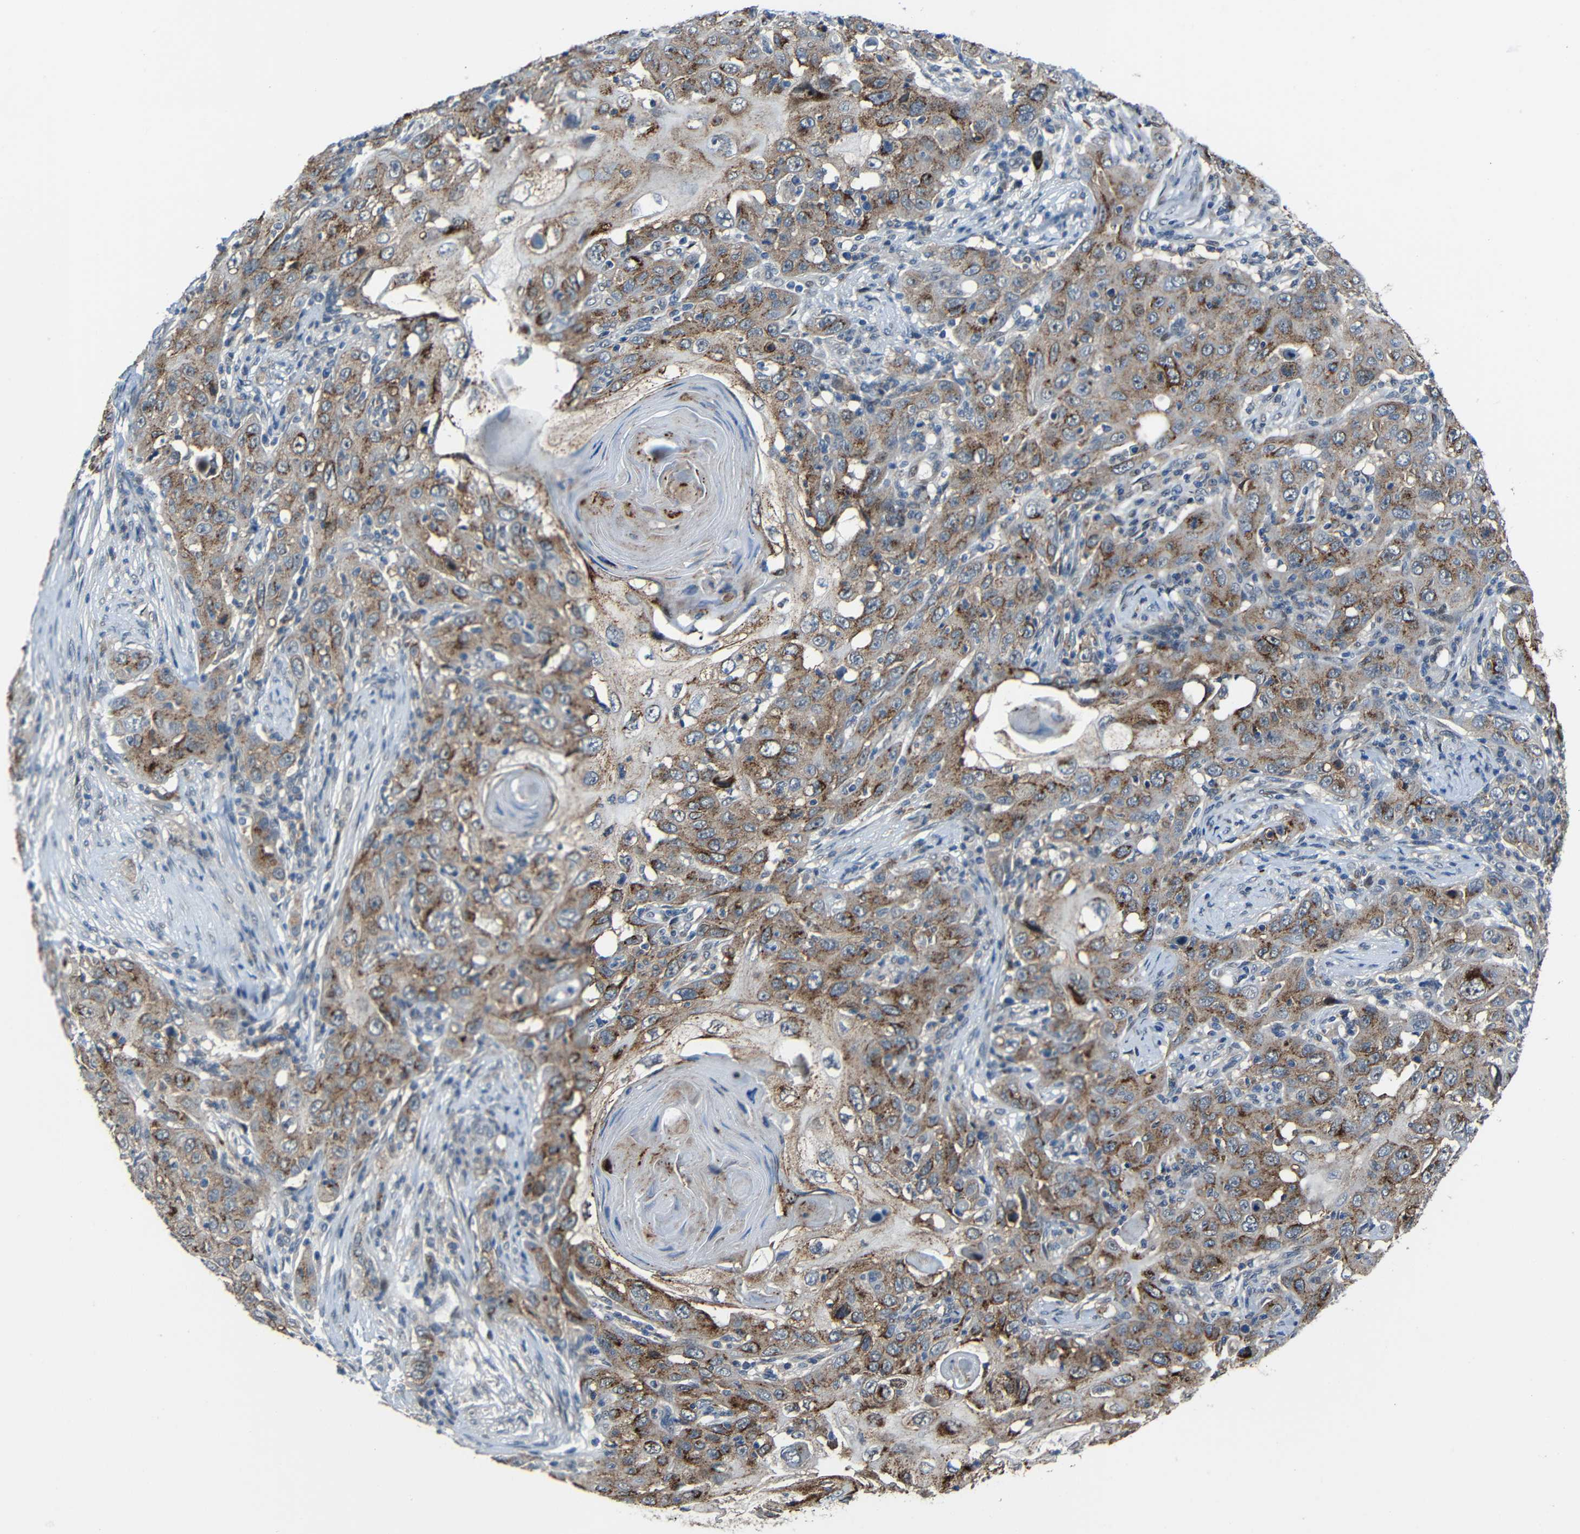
{"staining": {"intensity": "moderate", "quantity": ">75%", "location": "cytoplasmic/membranous"}, "tissue": "skin cancer", "cell_type": "Tumor cells", "image_type": "cancer", "snomed": [{"axis": "morphology", "description": "Squamous cell carcinoma, NOS"}, {"axis": "topography", "description": "Skin"}], "caption": "Brown immunohistochemical staining in human squamous cell carcinoma (skin) reveals moderate cytoplasmic/membranous positivity in approximately >75% of tumor cells. (DAB = brown stain, brightfield microscopy at high magnification).", "gene": "DNAJC5", "patient": {"sex": "female", "age": 88}}